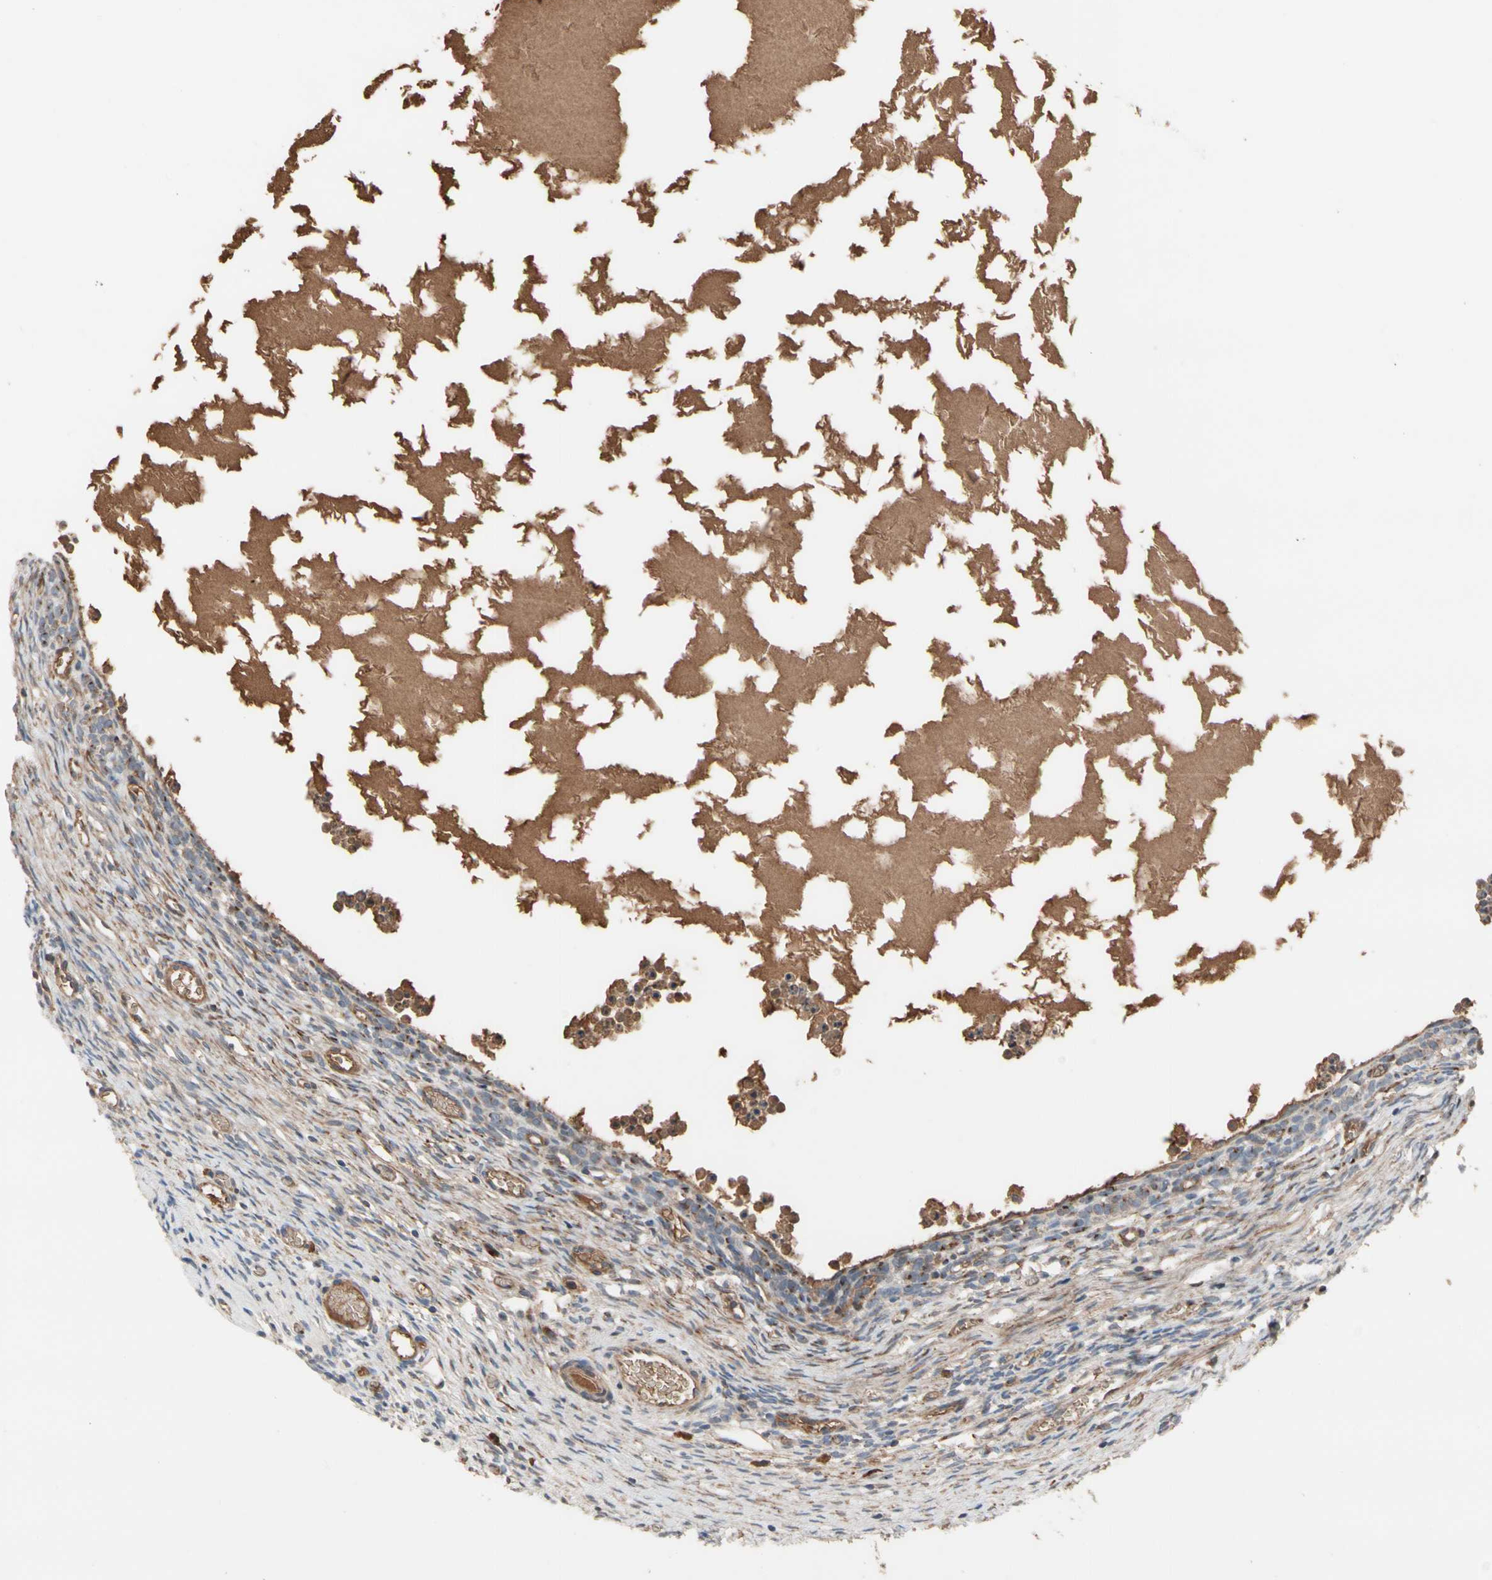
{"staining": {"intensity": "moderate", "quantity": "25%-75%", "location": "cytoplasmic/membranous"}, "tissue": "ovary", "cell_type": "Ovarian stroma cells", "image_type": "normal", "snomed": [{"axis": "morphology", "description": "Normal tissue, NOS"}, {"axis": "topography", "description": "Ovary"}], "caption": "High-power microscopy captured an IHC image of benign ovary, revealing moderate cytoplasmic/membranous expression in approximately 25%-75% of ovarian stroma cells. (Brightfield microscopy of DAB IHC at high magnification).", "gene": "GCK", "patient": {"sex": "female", "age": 35}}